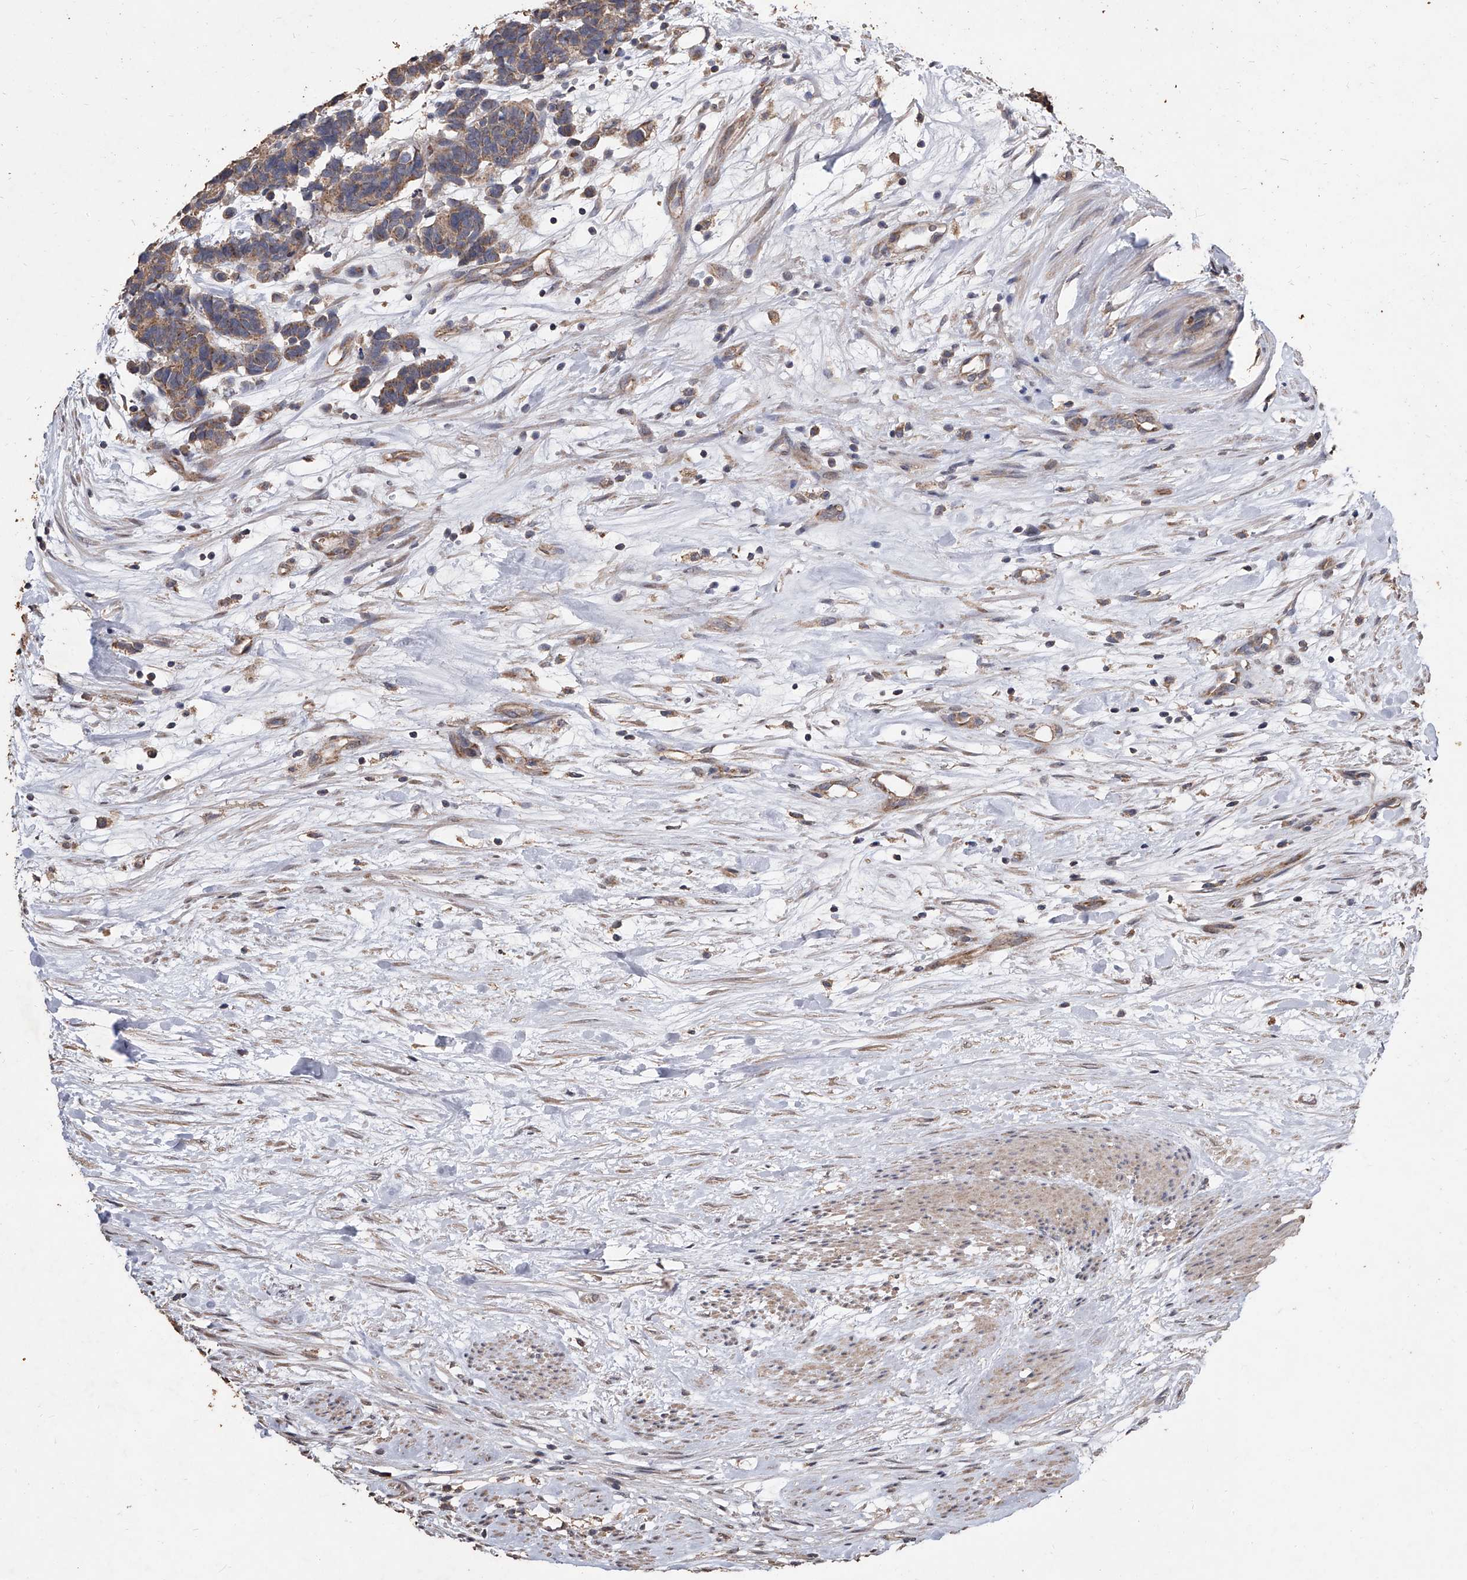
{"staining": {"intensity": "weak", "quantity": ">75%", "location": "cytoplasmic/membranous"}, "tissue": "carcinoid", "cell_type": "Tumor cells", "image_type": "cancer", "snomed": [{"axis": "morphology", "description": "Carcinoma, NOS"}, {"axis": "morphology", "description": "Carcinoid, malignant, NOS"}, {"axis": "topography", "description": "Urinary bladder"}], "caption": "Immunohistochemical staining of human carcinoid (malignant) demonstrates weak cytoplasmic/membranous protein expression in approximately >75% of tumor cells. Nuclei are stained in blue.", "gene": "LTV1", "patient": {"sex": "male", "age": 57}}